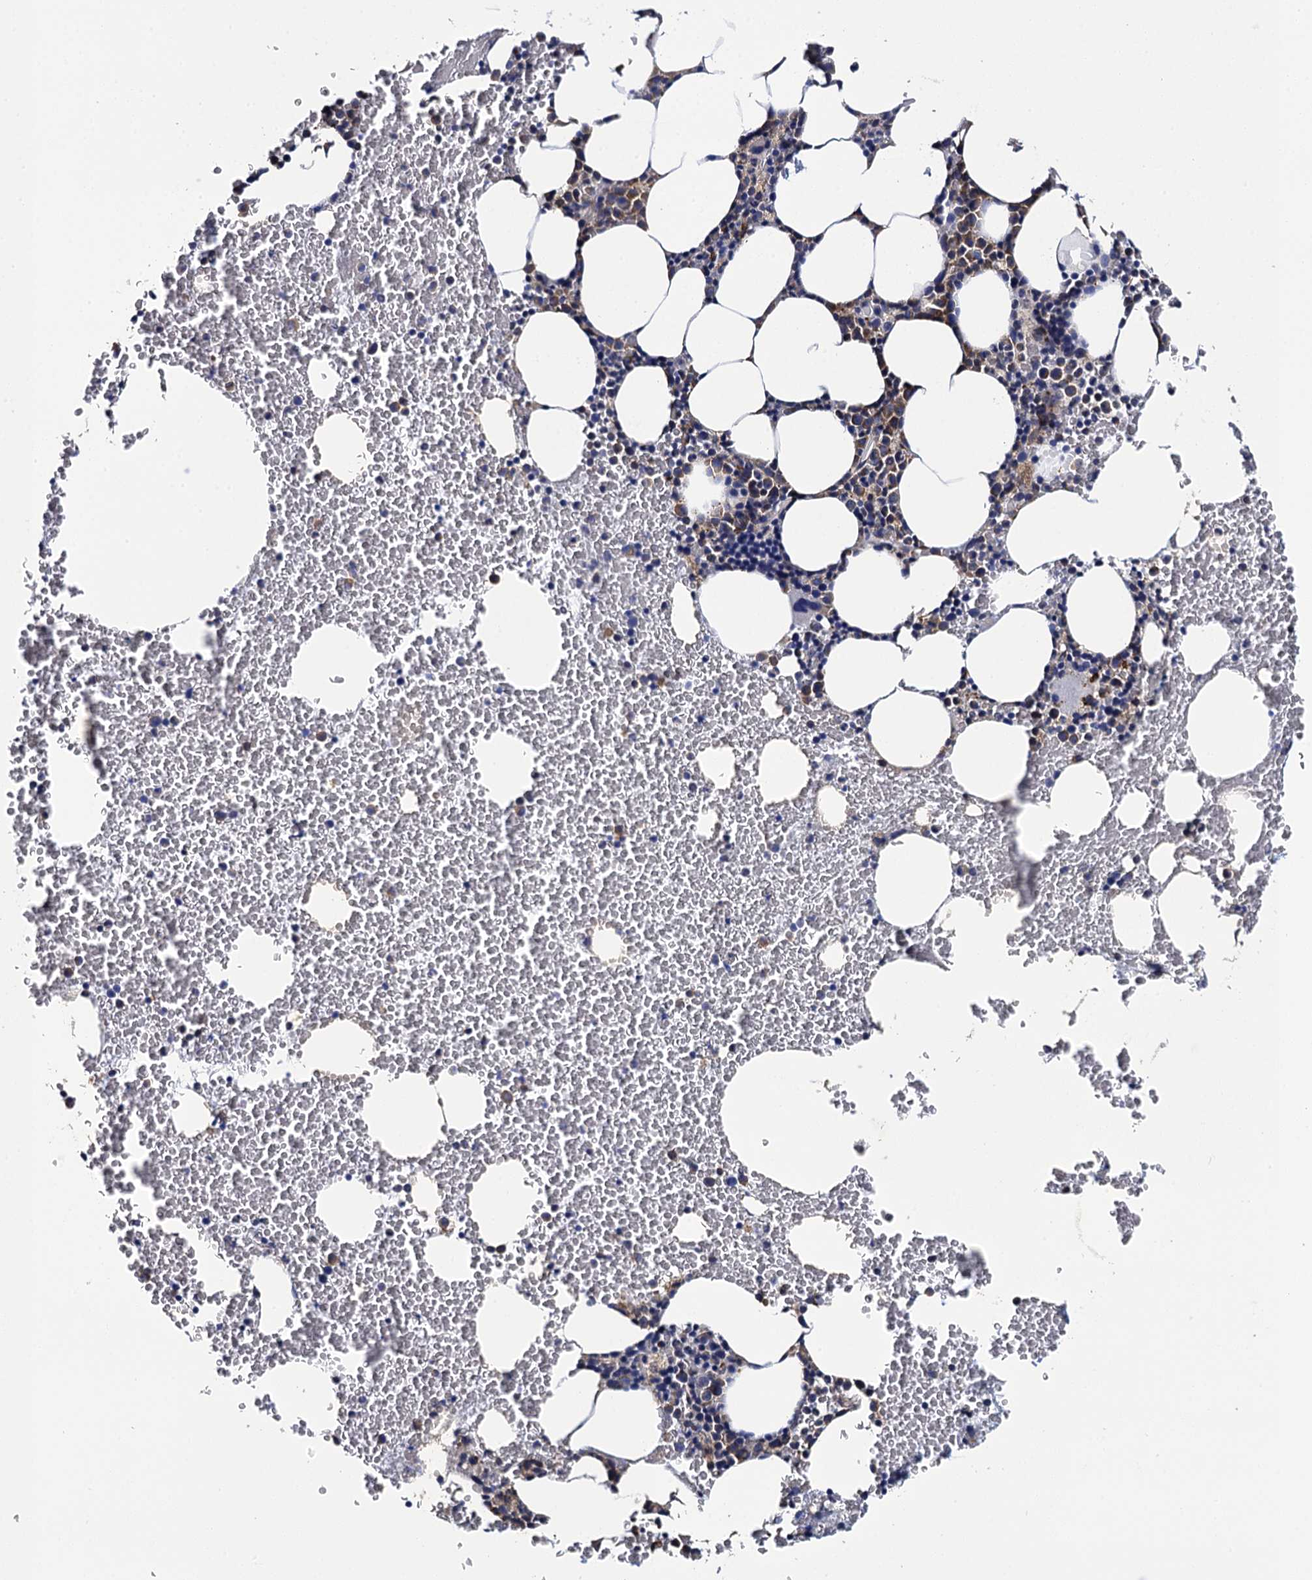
{"staining": {"intensity": "weak", "quantity": "<25%", "location": "cytoplasmic/membranous"}, "tissue": "bone marrow", "cell_type": "Hematopoietic cells", "image_type": "normal", "snomed": [{"axis": "morphology", "description": "Normal tissue, NOS"}, {"axis": "morphology", "description": "Inflammation, NOS"}, {"axis": "topography", "description": "Bone marrow"}], "caption": "The histopathology image displays no significant positivity in hematopoietic cells of bone marrow. (DAB immunohistochemistry with hematoxylin counter stain).", "gene": "POGLUT3", "patient": {"sex": "female", "age": 78}}